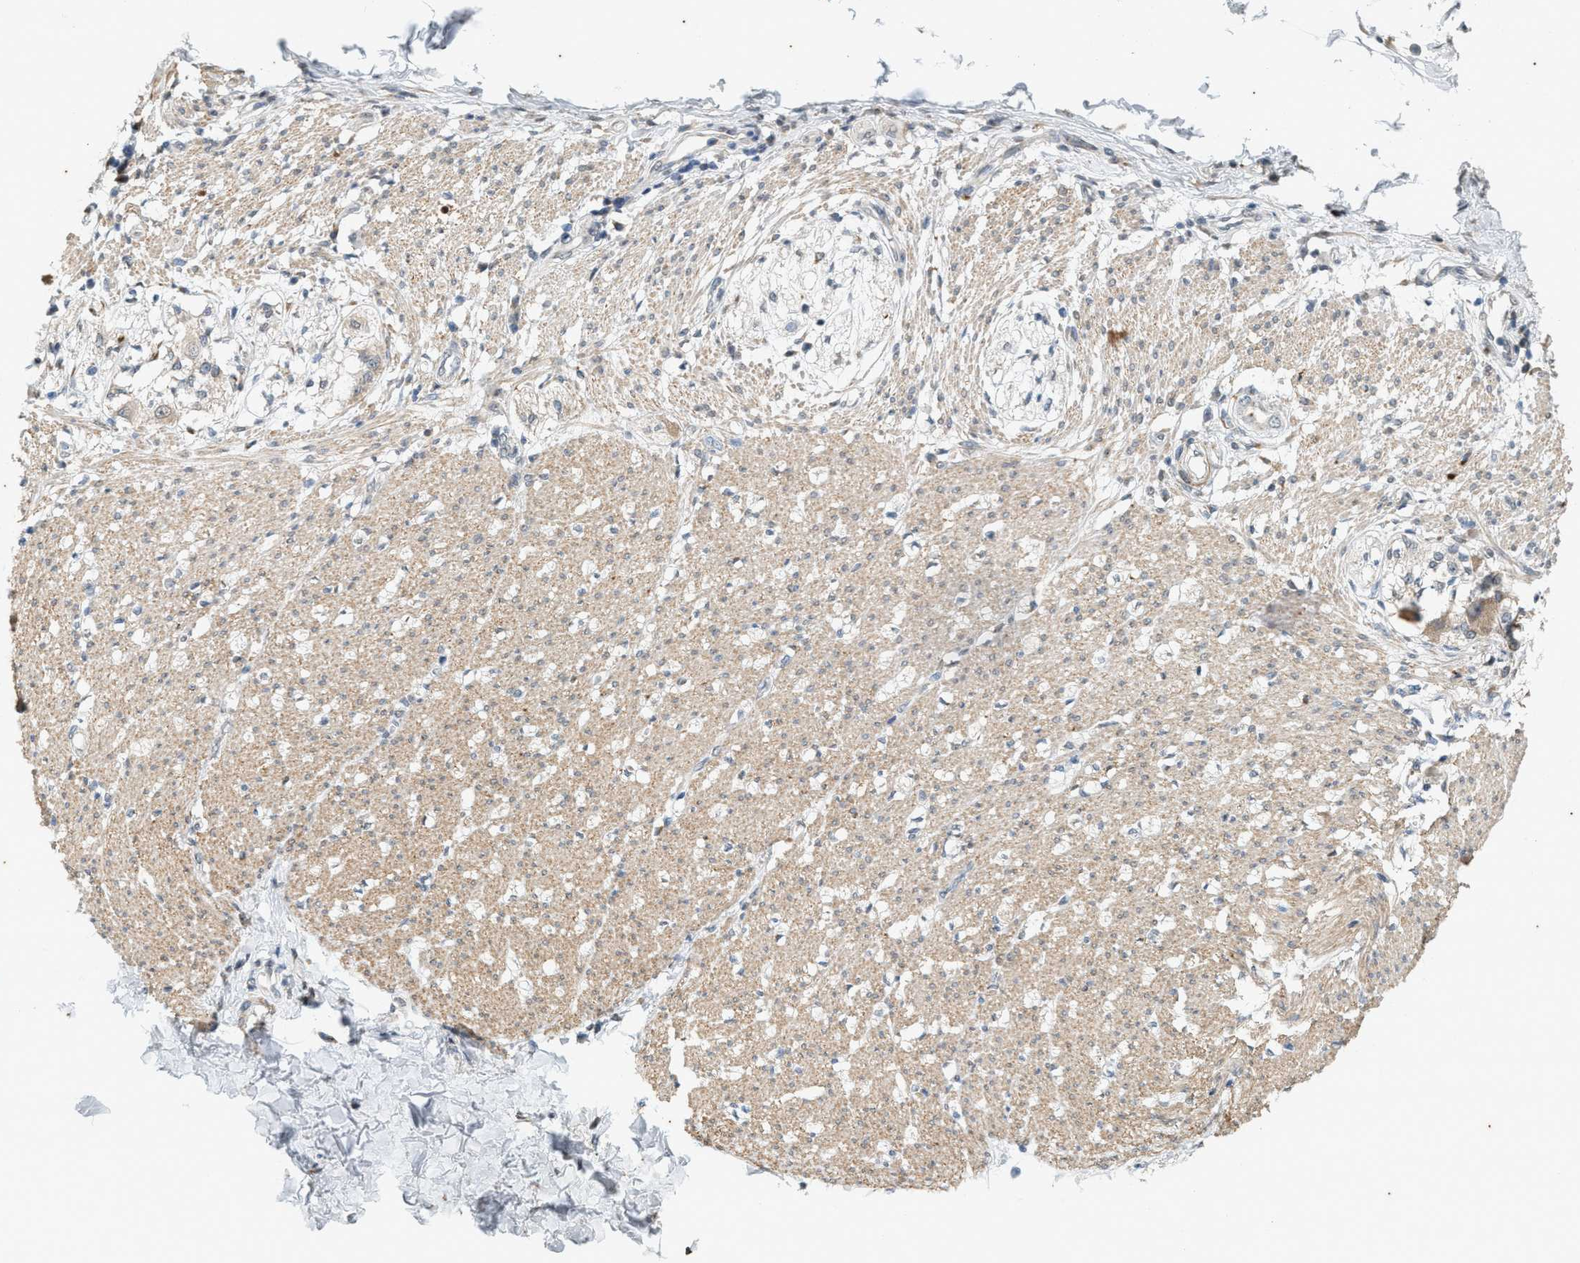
{"staining": {"intensity": "moderate", "quantity": "25%-75%", "location": "cytoplasmic/membranous"}, "tissue": "smooth muscle", "cell_type": "Smooth muscle cells", "image_type": "normal", "snomed": [{"axis": "morphology", "description": "Normal tissue, NOS"}, {"axis": "morphology", "description": "Adenocarcinoma, NOS"}, {"axis": "topography", "description": "Colon"}, {"axis": "topography", "description": "Peripheral nerve tissue"}], "caption": "Brown immunohistochemical staining in unremarkable human smooth muscle demonstrates moderate cytoplasmic/membranous positivity in approximately 25%-75% of smooth muscle cells.", "gene": "CHPF2", "patient": {"sex": "male", "age": 14}}